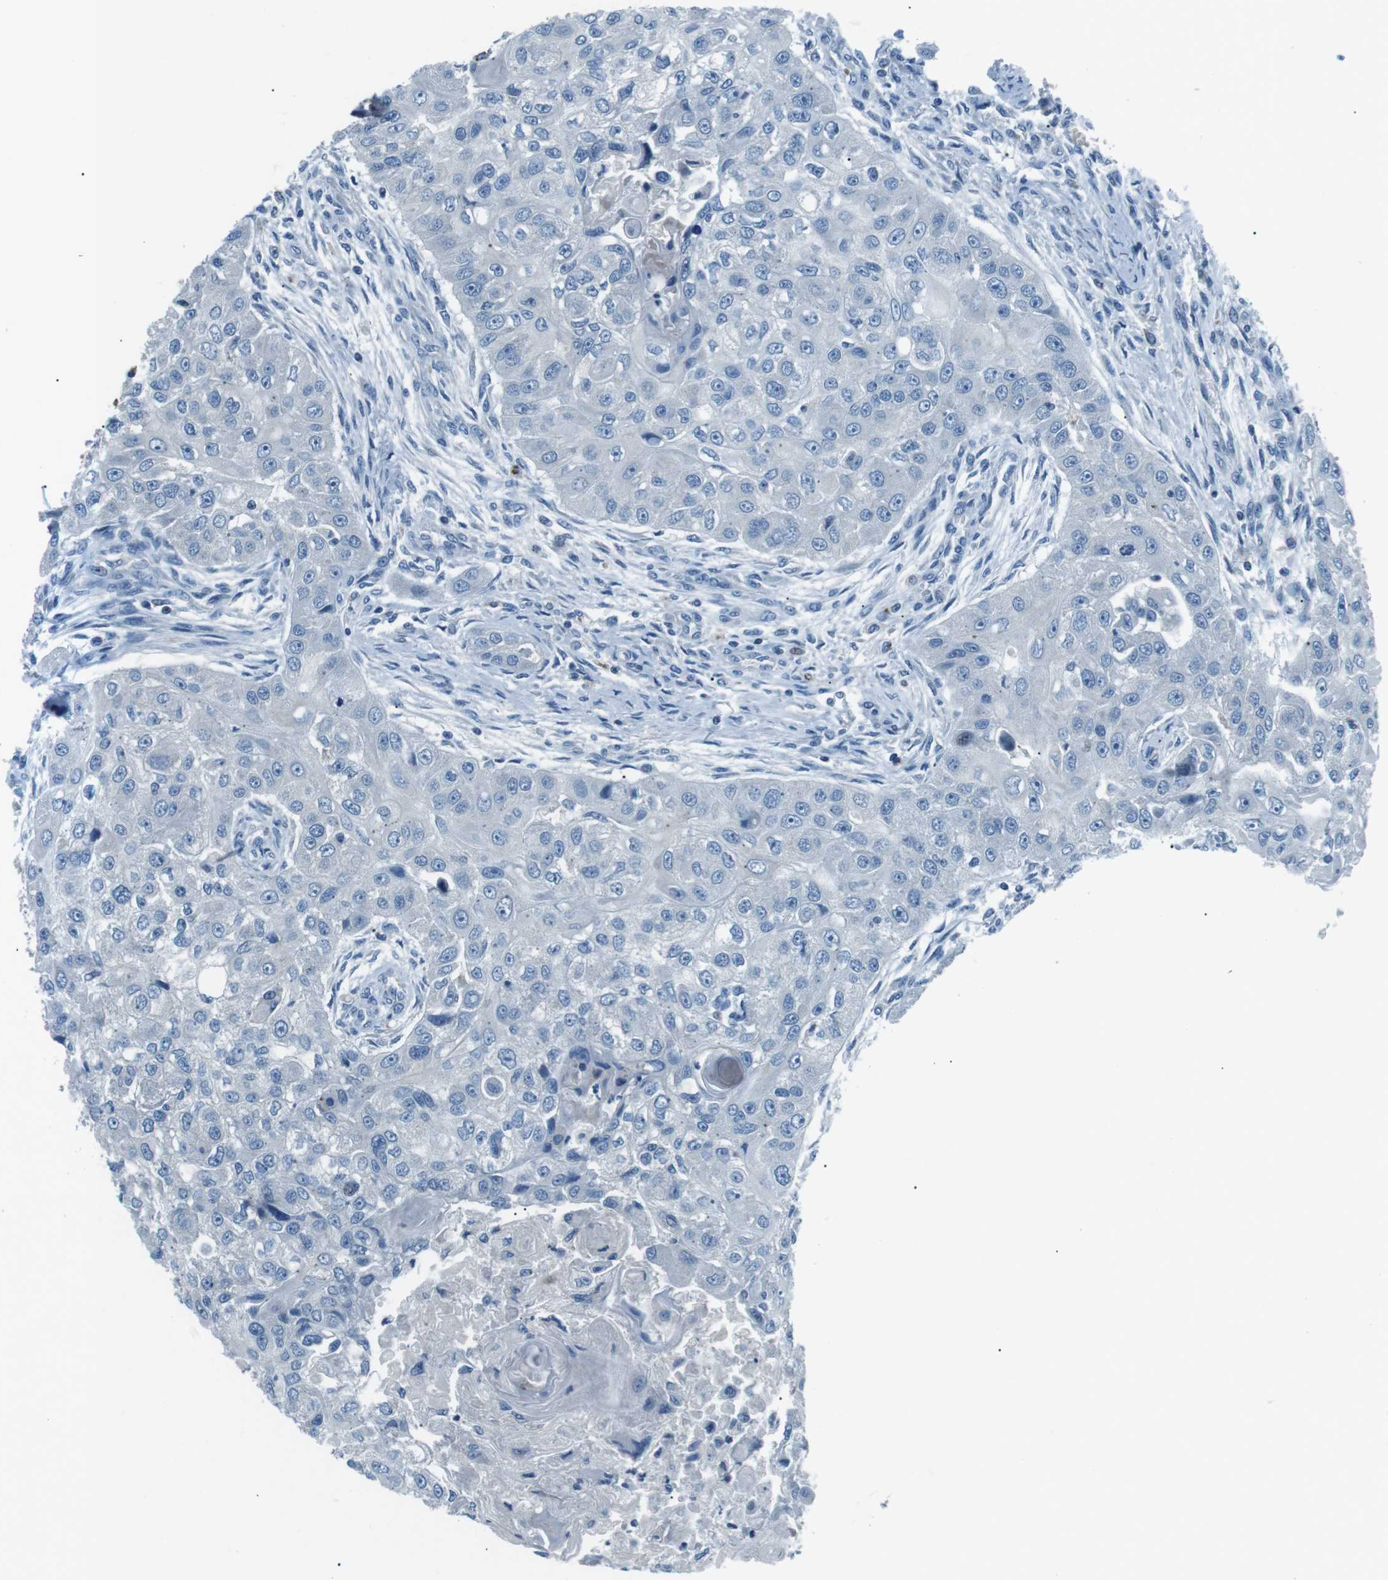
{"staining": {"intensity": "negative", "quantity": "none", "location": "none"}, "tissue": "head and neck cancer", "cell_type": "Tumor cells", "image_type": "cancer", "snomed": [{"axis": "morphology", "description": "Normal tissue, NOS"}, {"axis": "morphology", "description": "Squamous cell carcinoma, NOS"}, {"axis": "topography", "description": "Skeletal muscle"}, {"axis": "topography", "description": "Head-Neck"}], "caption": "Tumor cells are negative for protein expression in human head and neck cancer (squamous cell carcinoma).", "gene": "ST6GAL1", "patient": {"sex": "male", "age": 51}}